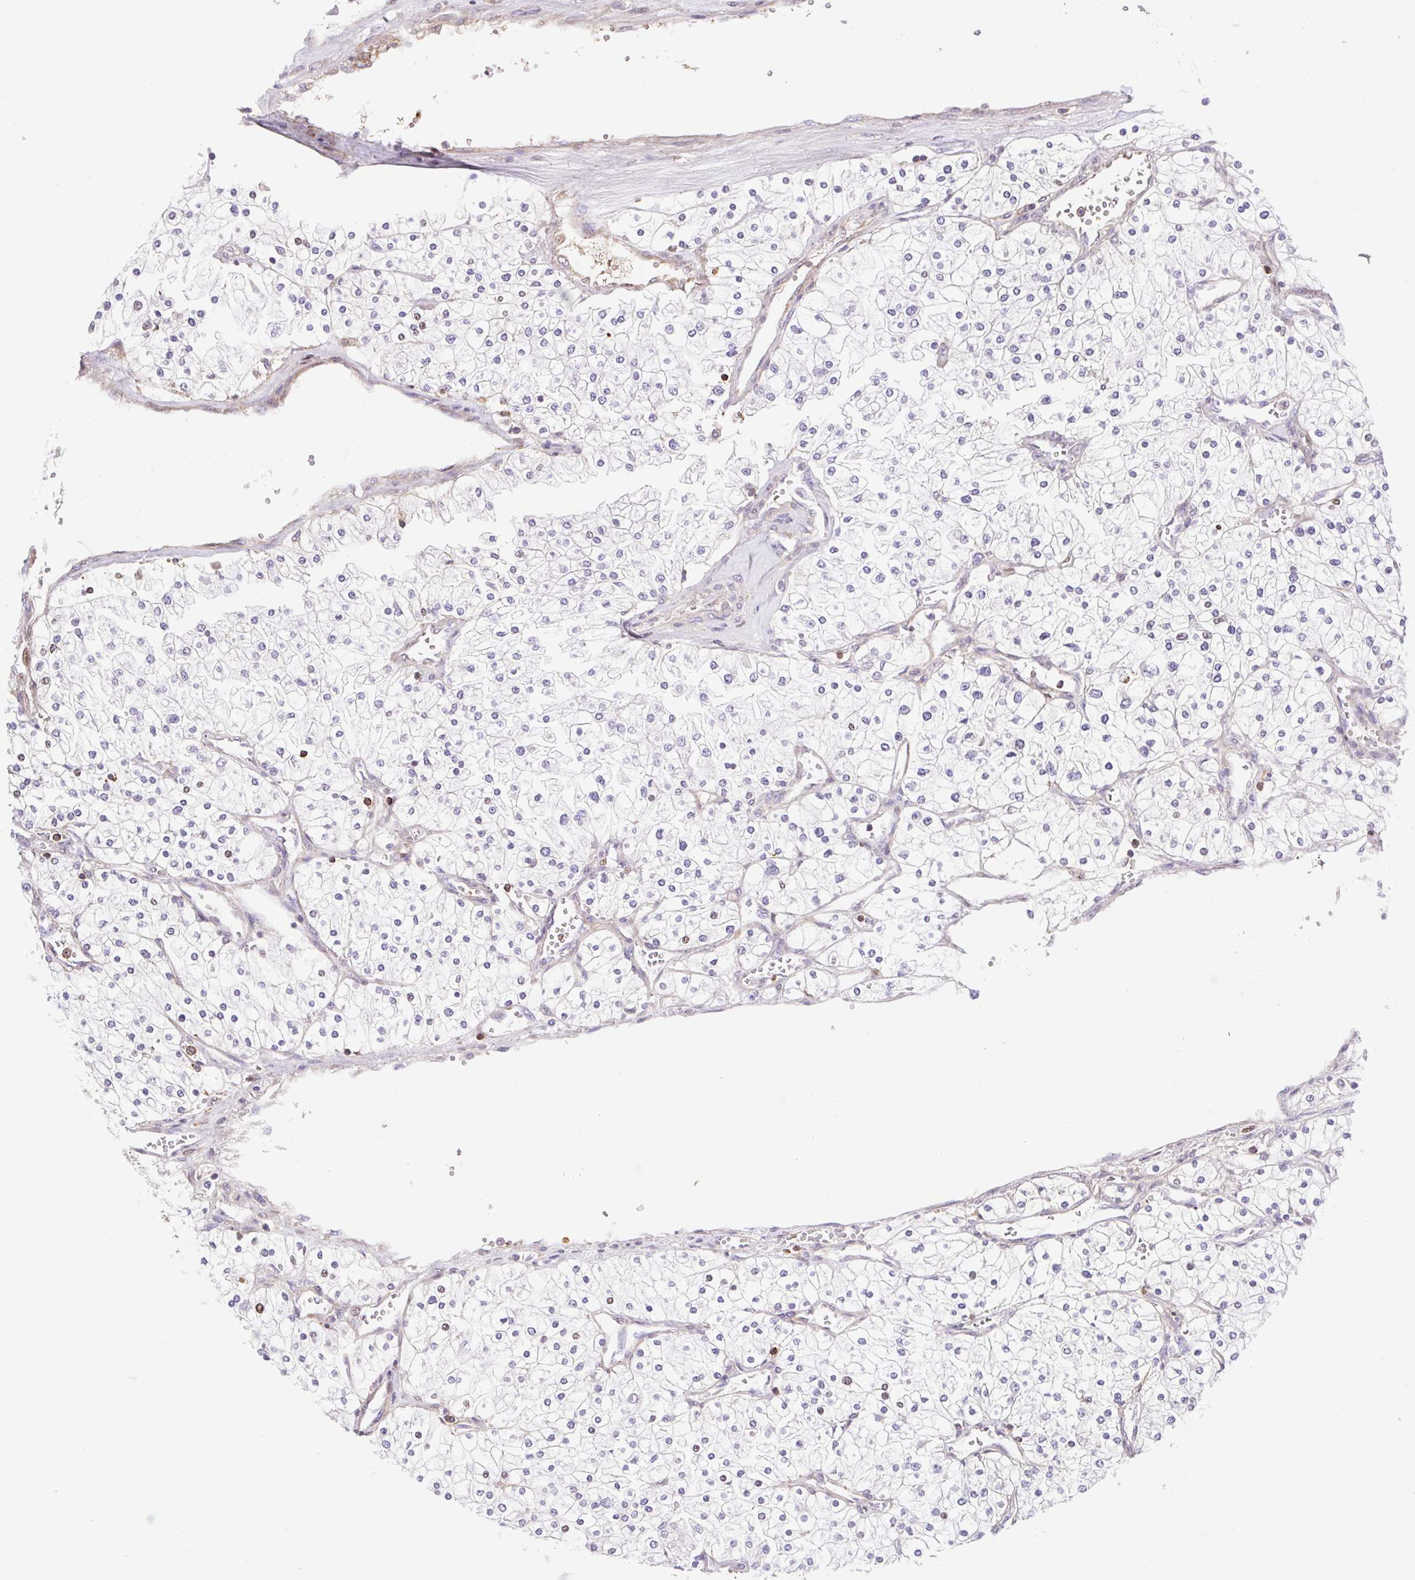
{"staining": {"intensity": "negative", "quantity": "none", "location": "none"}, "tissue": "renal cancer", "cell_type": "Tumor cells", "image_type": "cancer", "snomed": [{"axis": "morphology", "description": "Adenocarcinoma, NOS"}, {"axis": "topography", "description": "Kidney"}], "caption": "A high-resolution micrograph shows IHC staining of renal adenocarcinoma, which exhibits no significant positivity in tumor cells.", "gene": "TPRG1", "patient": {"sex": "male", "age": 80}}